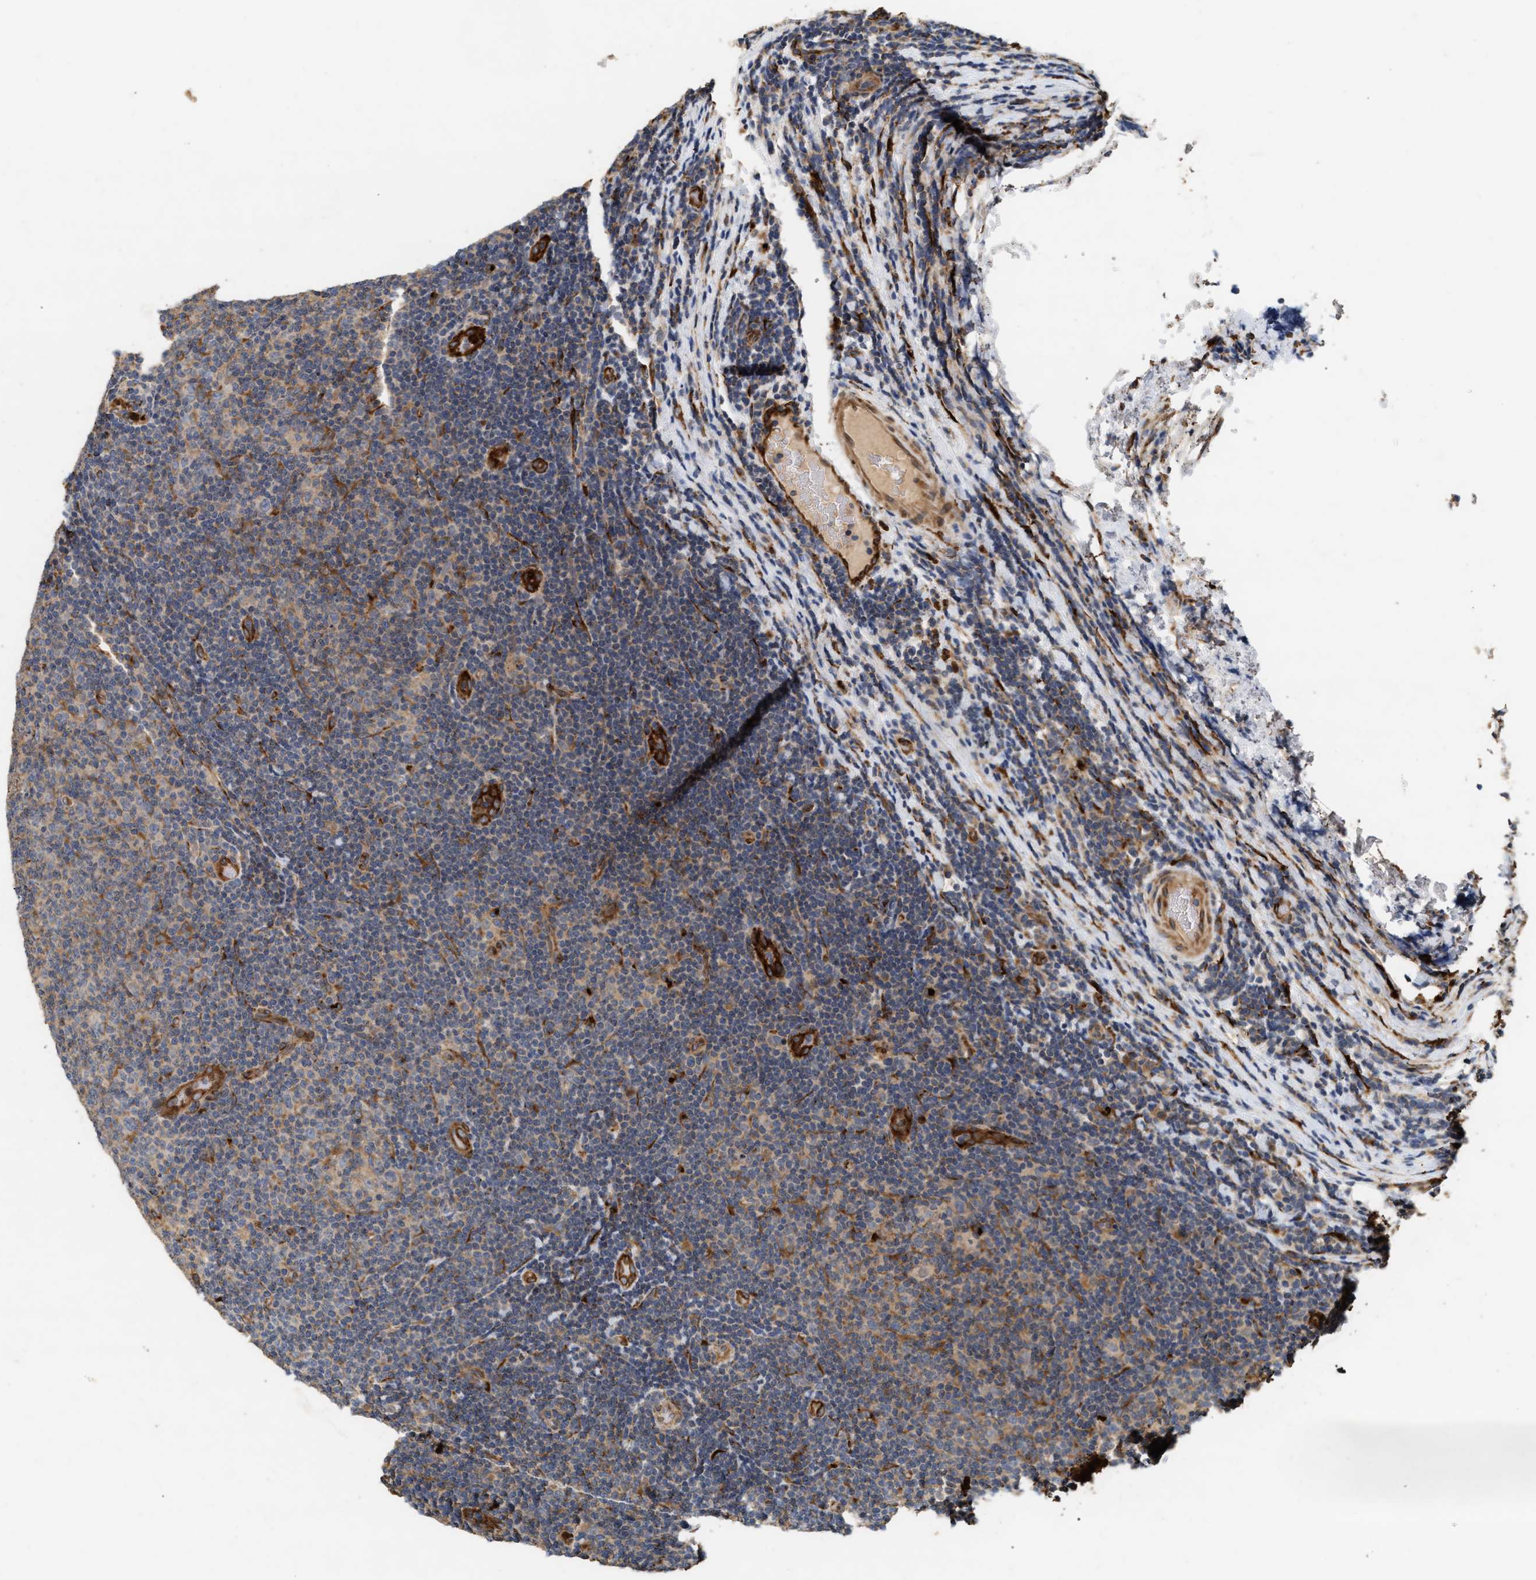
{"staining": {"intensity": "weak", "quantity": "<25%", "location": "cytoplasmic/membranous"}, "tissue": "lymphoma", "cell_type": "Tumor cells", "image_type": "cancer", "snomed": [{"axis": "morphology", "description": "Malignant lymphoma, non-Hodgkin's type, Low grade"}, {"axis": "topography", "description": "Lymph node"}], "caption": "Tumor cells are negative for brown protein staining in lymphoma.", "gene": "PLCD1", "patient": {"sex": "male", "age": 83}}